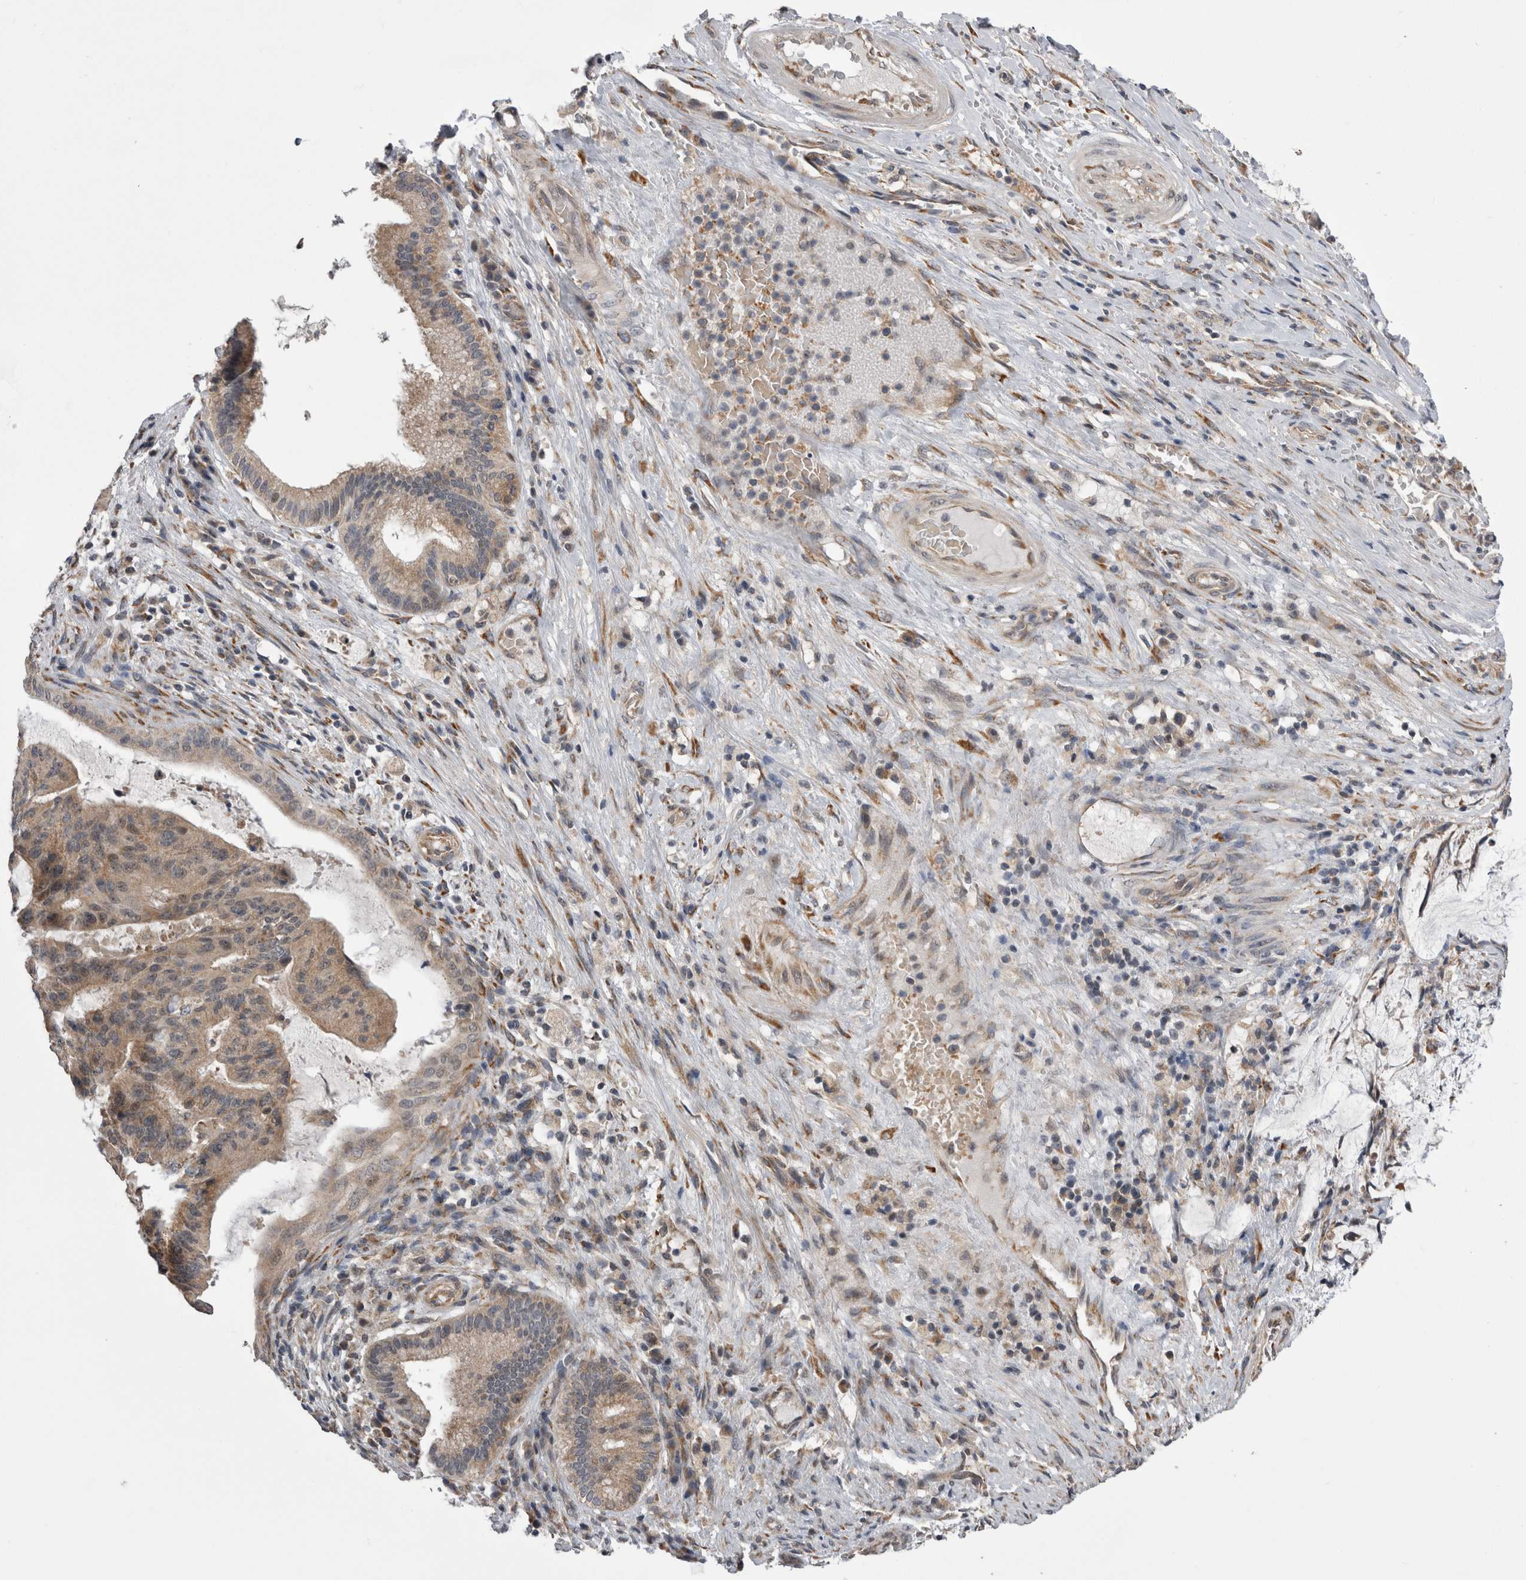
{"staining": {"intensity": "weak", "quantity": ">75%", "location": "cytoplasmic/membranous"}, "tissue": "liver cancer", "cell_type": "Tumor cells", "image_type": "cancer", "snomed": [{"axis": "morphology", "description": "Normal tissue, NOS"}, {"axis": "morphology", "description": "Cholangiocarcinoma"}, {"axis": "topography", "description": "Liver"}, {"axis": "topography", "description": "Peripheral nerve tissue"}], "caption": "Brown immunohistochemical staining in human liver cholangiocarcinoma exhibits weak cytoplasmic/membranous staining in approximately >75% of tumor cells.", "gene": "ARHGAP29", "patient": {"sex": "female", "age": 73}}